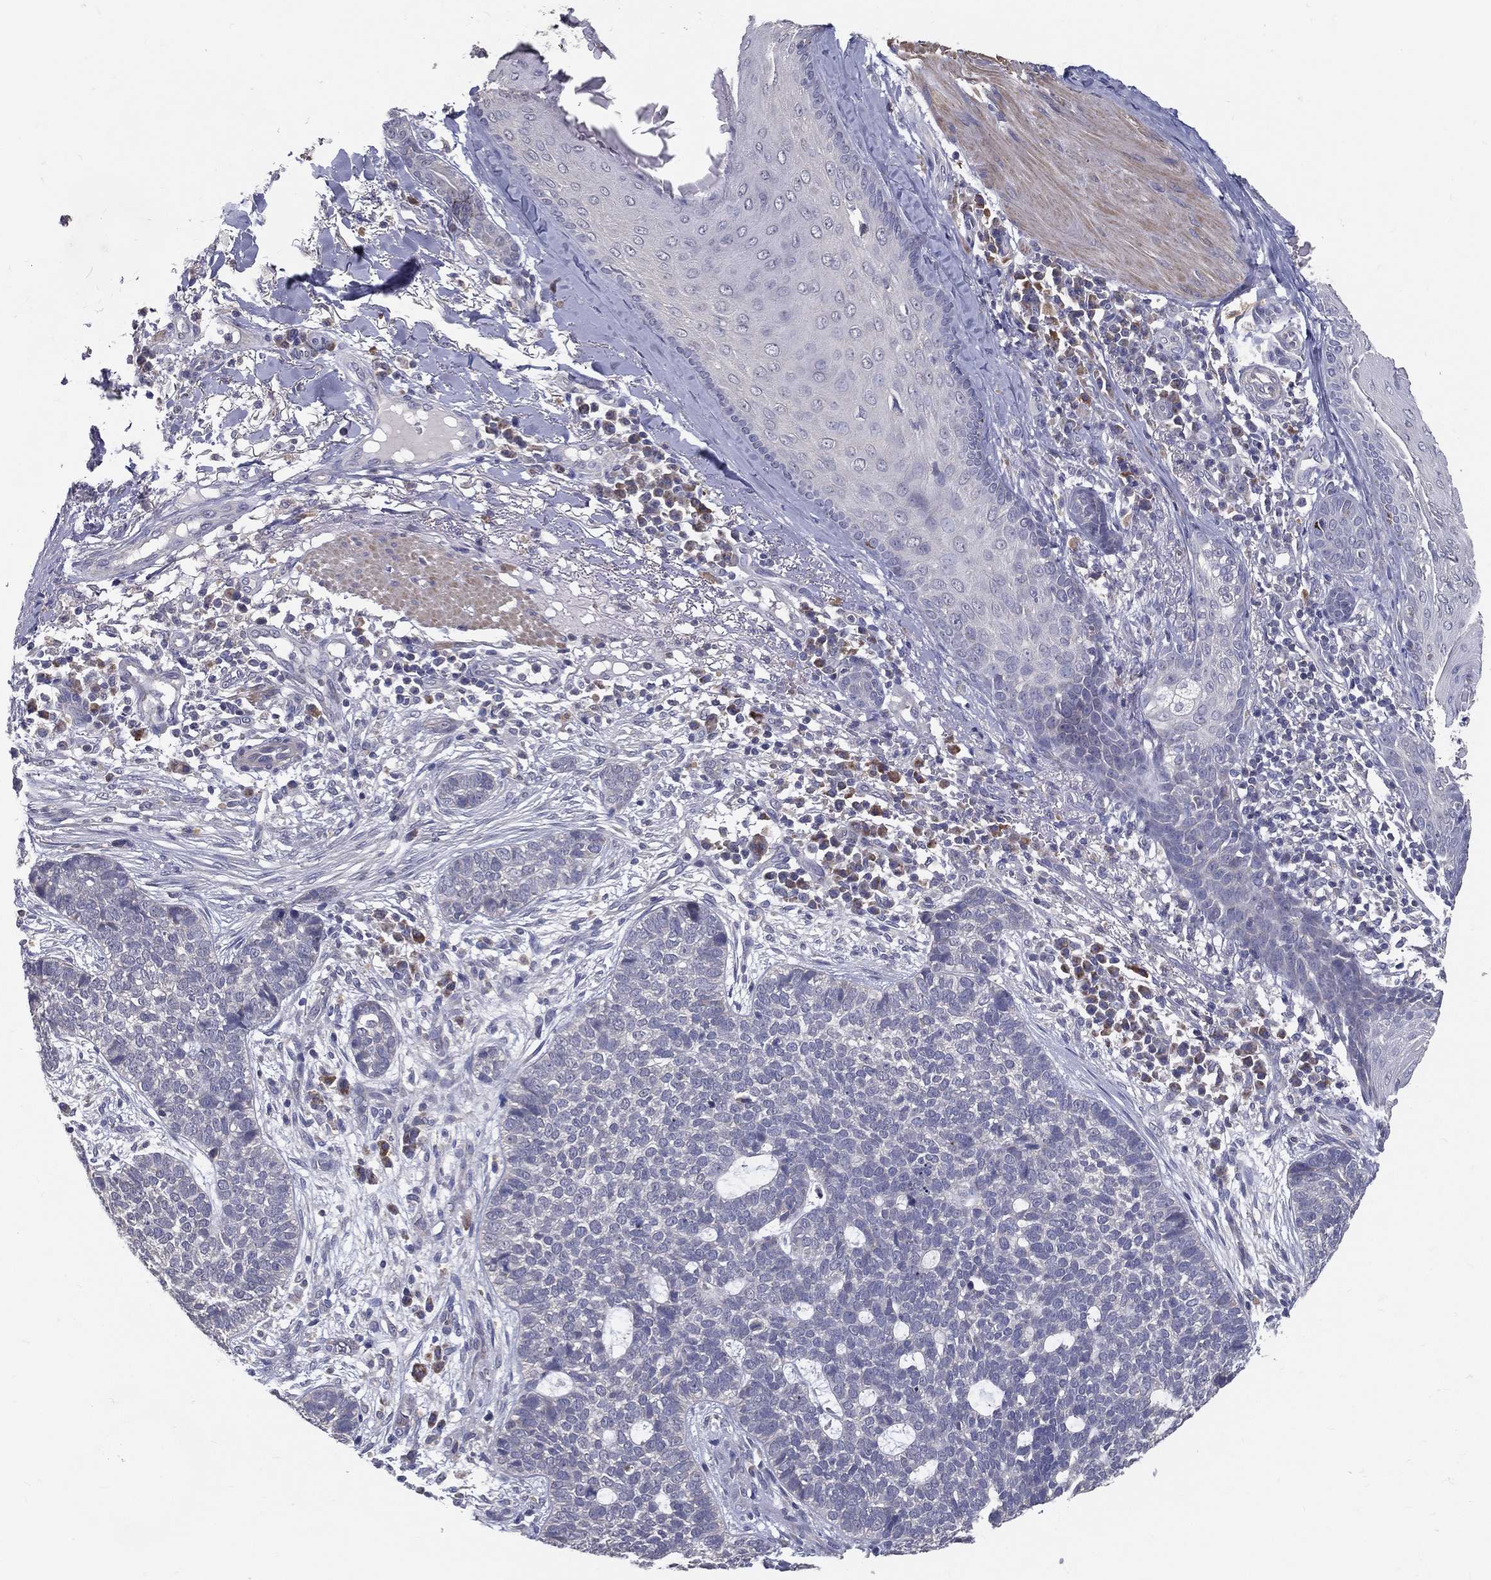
{"staining": {"intensity": "negative", "quantity": "none", "location": "none"}, "tissue": "skin cancer", "cell_type": "Tumor cells", "image_type": "cancer", "snomed": [{"axis": "morphology", "description": "Squamous cell carcinoma, NOS"}, {"axis": "topography", "description": "Skin"}], "caption": "Immunohistochemical staining of human skin cancer exhibits no significant staining in tumor cells.", "gene": "PCSK1", "patient": {"sex": "male", "age": 88}}